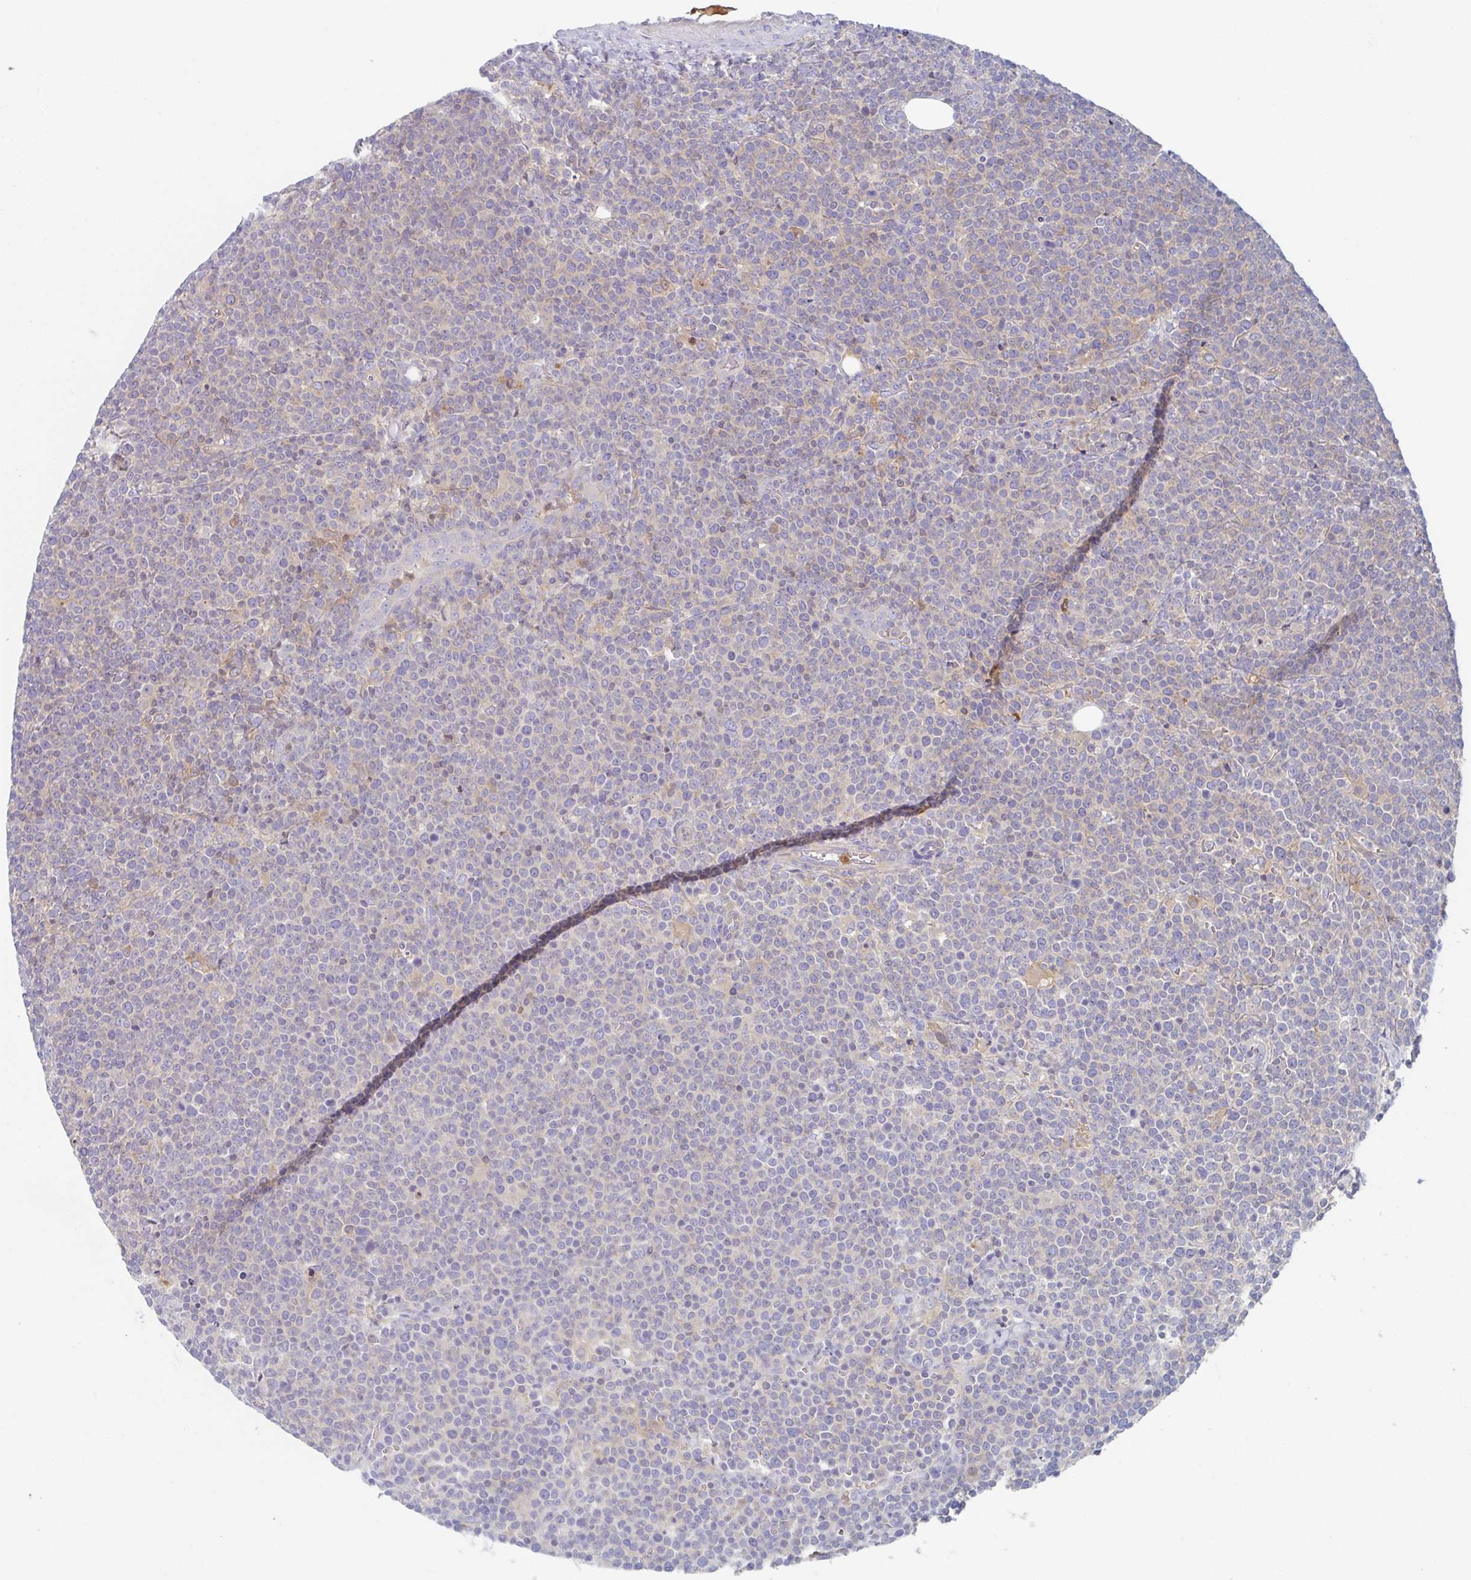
{"staining": {"intensity": "negative", "quantity": "none", "location": "none"}, "tissue": "lymphoma", "cell_type": "Tumor cells", "image_type": "cancer", "snomed": [{"axis": "morphology", "description": "Malignant lymphoma, non-Hodgkin's type, High grade"}, {"axis": "topography", "description": "Lymph node"}], "caption": "Human lymphoma stained for a protein using immunohistochemistry (IHC) demonstrates no positivity in tumor cells.", "gene": "AMPD2", "patient": {"sex": "male", "age": 61}}